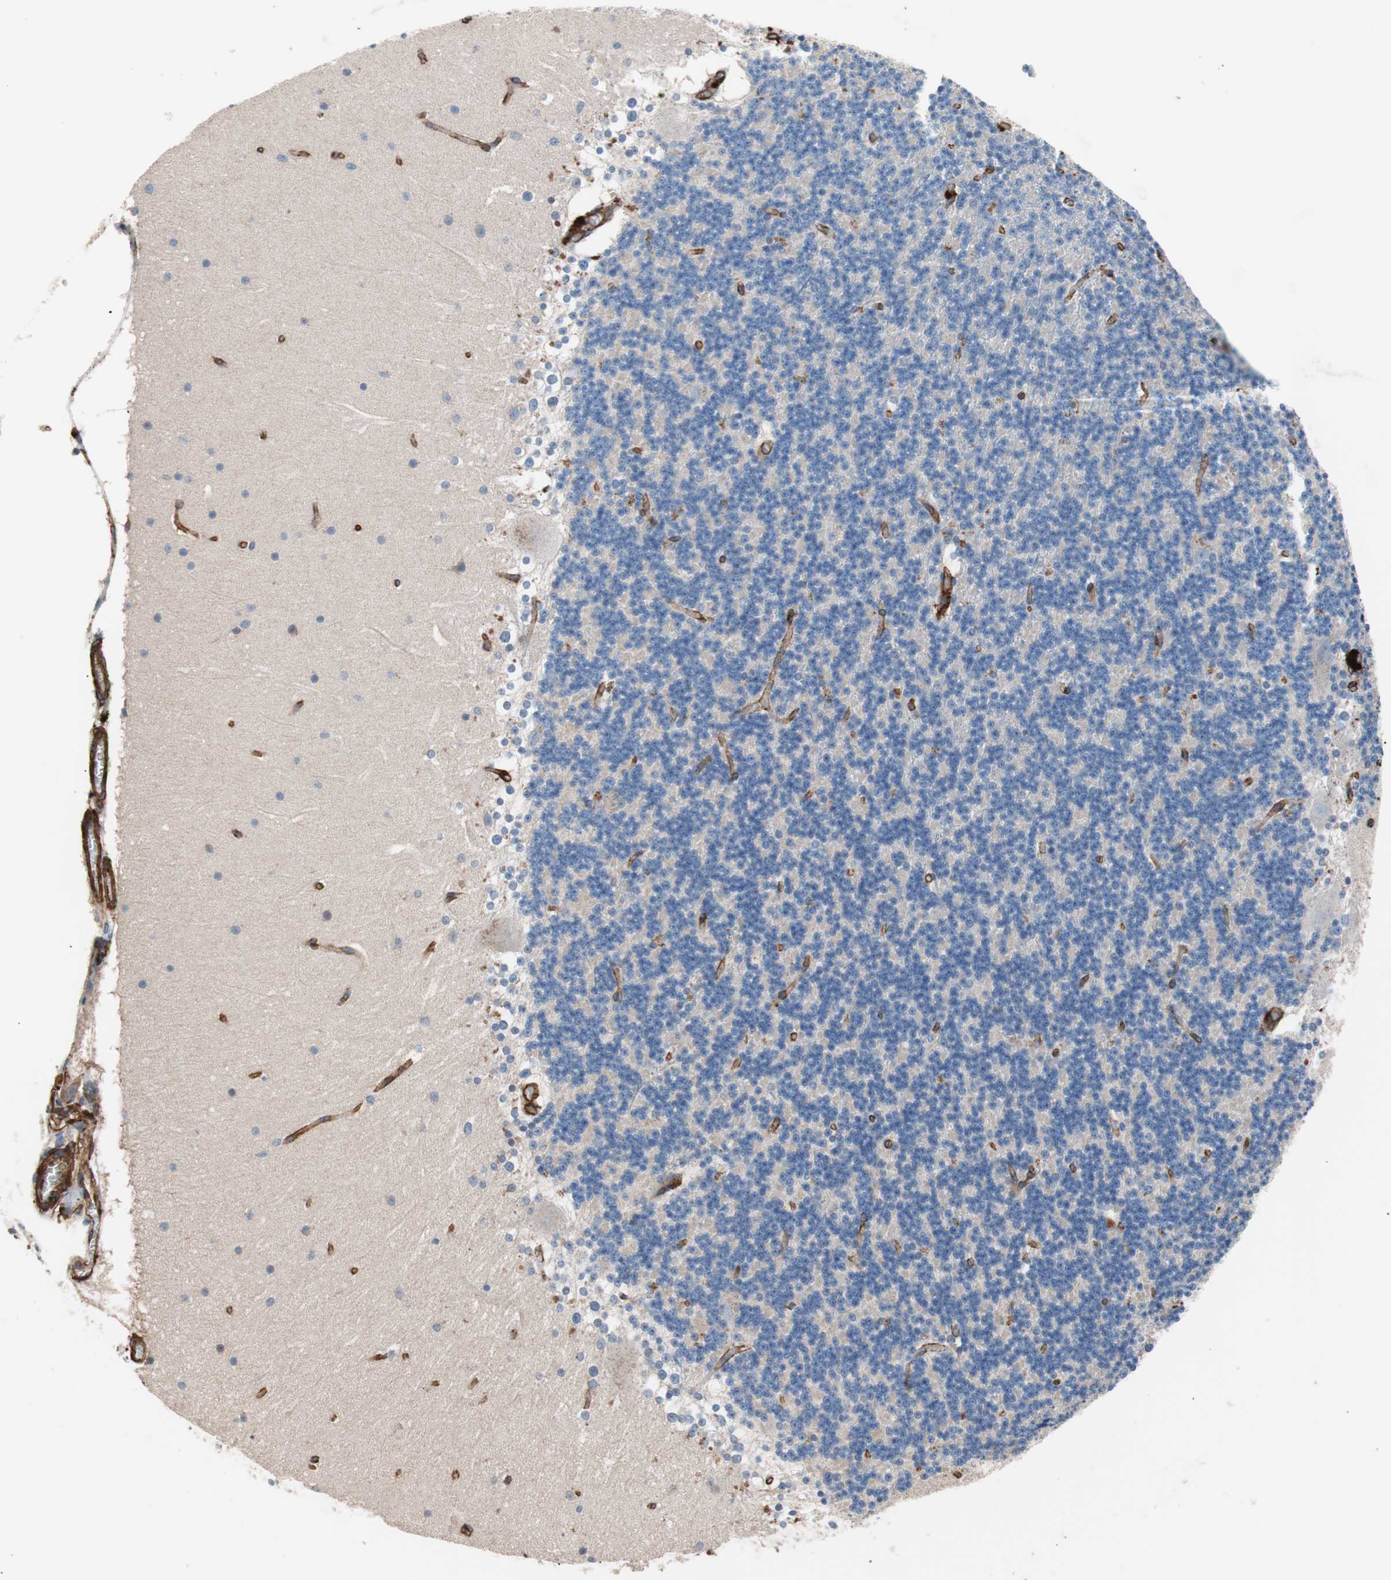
{"staining": {"intensity": "negative", "quantity": "none", "location": "none"}, "tissue": "cerebellum", "cell_type": "Cells in granular layer", "image_type": "normal", "snomed": [{"axis": "morphology", "description": "Normal tissue, NOS"}, {"axis": "topography", "description": "Cerebellum"}], "caption": "Immunohistochemistry (IHC) image of normal cerebellum: cerebellum stained with DAB exhibits no significant protein expression in cells in granular layer. (DAB immunohistochemistry (IHC), high magnification).", "gene": "SPINT1", "patient": {"sex": "female", "age": 19}}